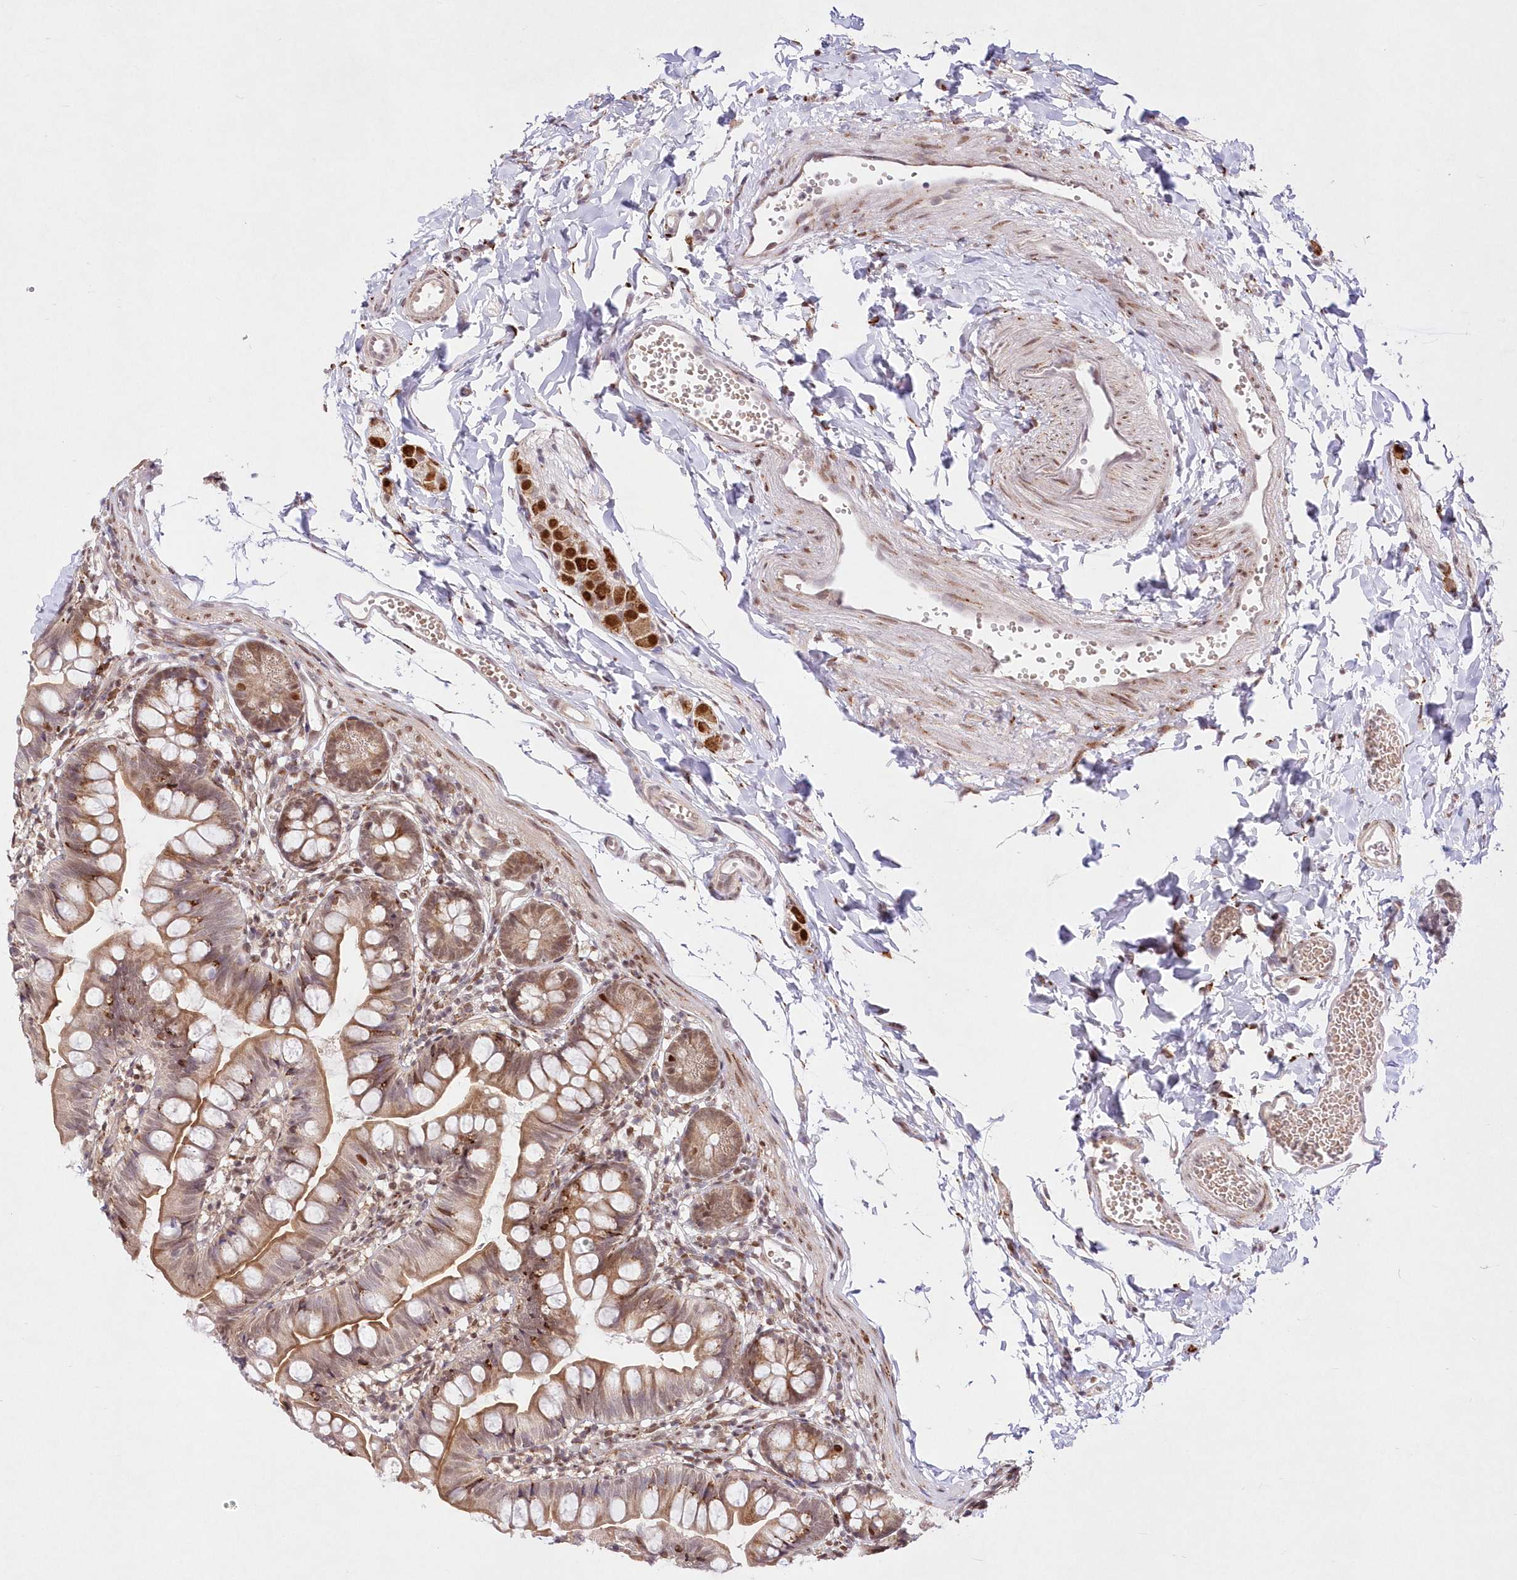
{"staining": {"intensity": "moderate", "quantity": ">75%", "location": "cytoplasmic/membranous"}, "tissue": "small intestine", "cell_type": "Glandular cells", "image_type": "normal", "snomed": [{"axis": "morphology", "description": "Normal tissue, NOS"}, {"axis": "topography", "description": "Small intestine"}], "caption": "Immunohistochemical staining of normal human small intestine demonstrates moderate cytoplasmic/membranous protein staining in about >75% of glandular cells. The staining is performed using DAB brown chromogen to label protein expression. The nuclei are counter-stained blue using hematoxylin.", "gene": "LDB1", "patient": {"sex": "male", "age": 7}}